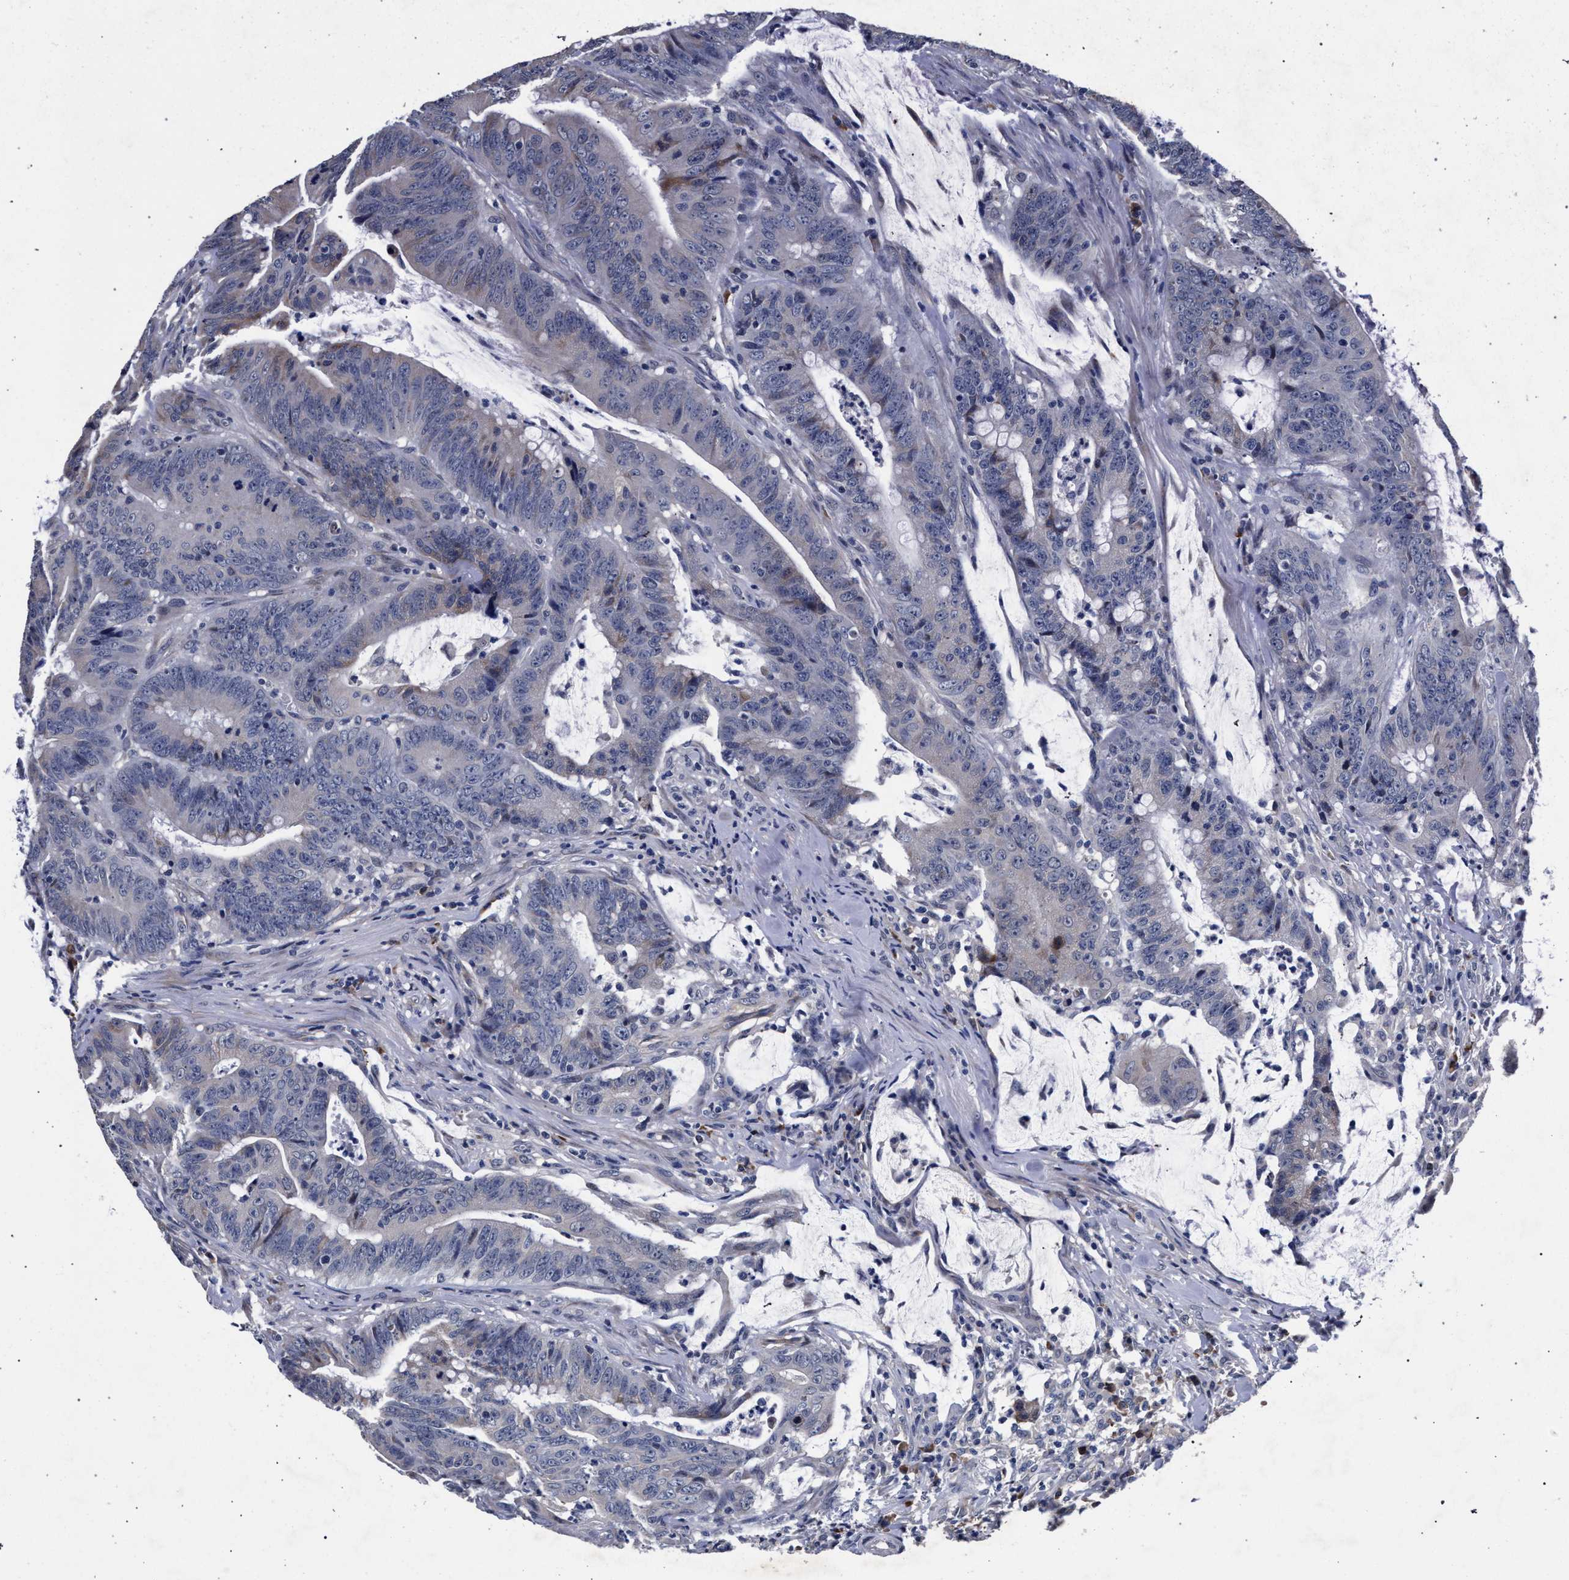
{"staining": {"intensity": "negative", "quantity": "none", "location": "none"}, "tissue": "colorectal cancer", "cell_type": "Tumor cells", "image_type": "cancer", "snomed": [{"axis": "morphology", "description": "Adenocarcinoma, NOS"}, {"axis": "topography", "description": "Colon"}], "caption": "Immunohistochemistry image of neoplastic tissue: colorectal adenocarcinoma stained with DAB (3,3'-diaminobenzidine) displays no significant protein expression in tumor cells.", "gene": "CFAP95", "patient": {"sex": "male", "age": 45}}